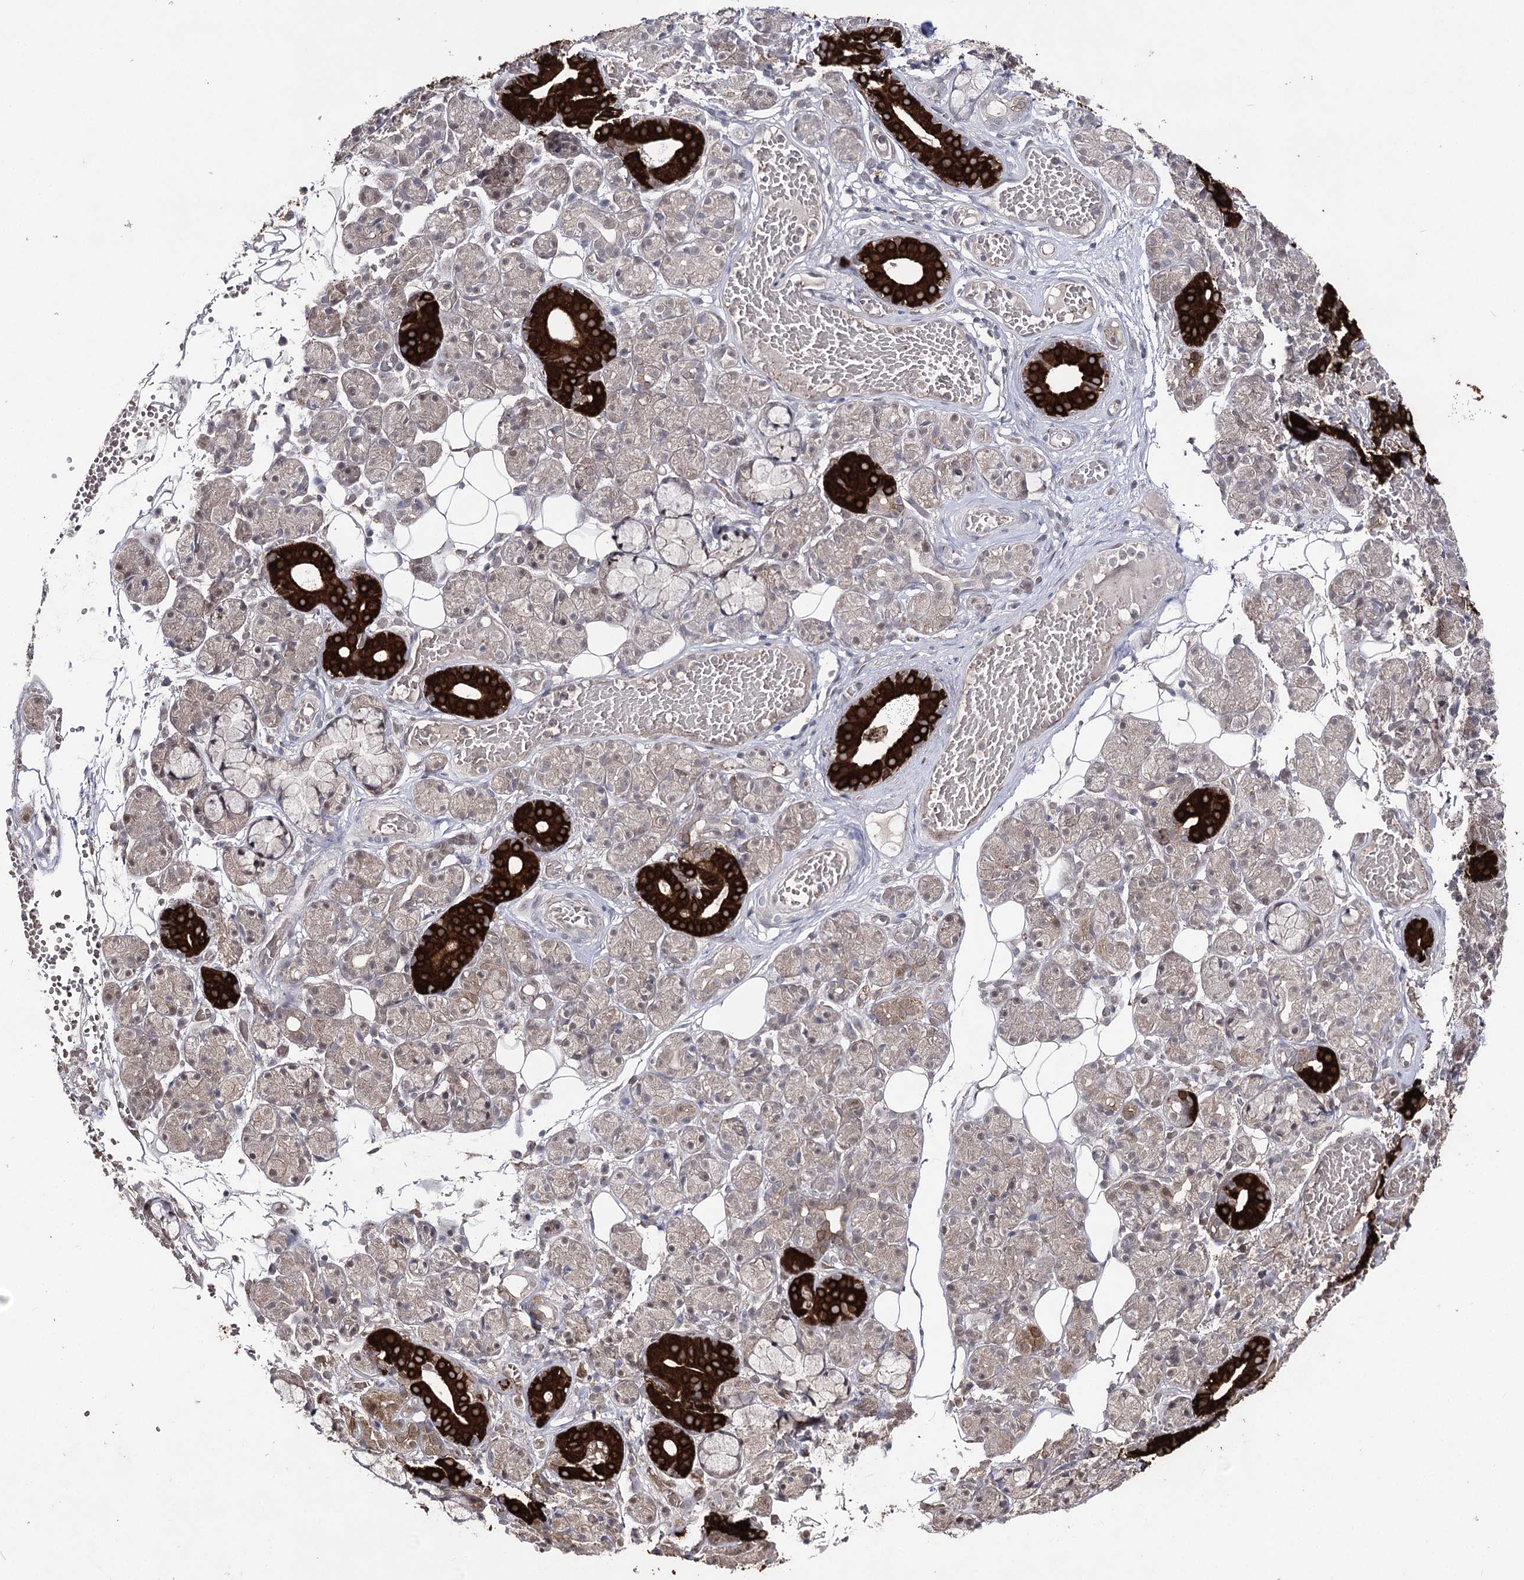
{"staining": {"intensity": "strong", "quantity": "<25%", "location": "cytoplasmic/membranous"}, "tissue": "salivary gland", "cell_type": "Glandular cells", "image_type": "normal", "snomed": [{"axis": "morphology", "description": "Normal tissue, NOS"}, {"axis": "topography", "description": "Salivary gland"}], "caption": "DAB immunohistochemical staining of benign human salivary gland displays strong cytoplasmic/membranous protein staining in about <25% of glandular cells. The staining was performed using DAB (3,3'-diaminobenzidine), with brown indicating positive protein expression. Nuclei are stained blue with hematoxylin.", "gene": "HSD11B2", "patient": {"sex": "male", "age": 63}}